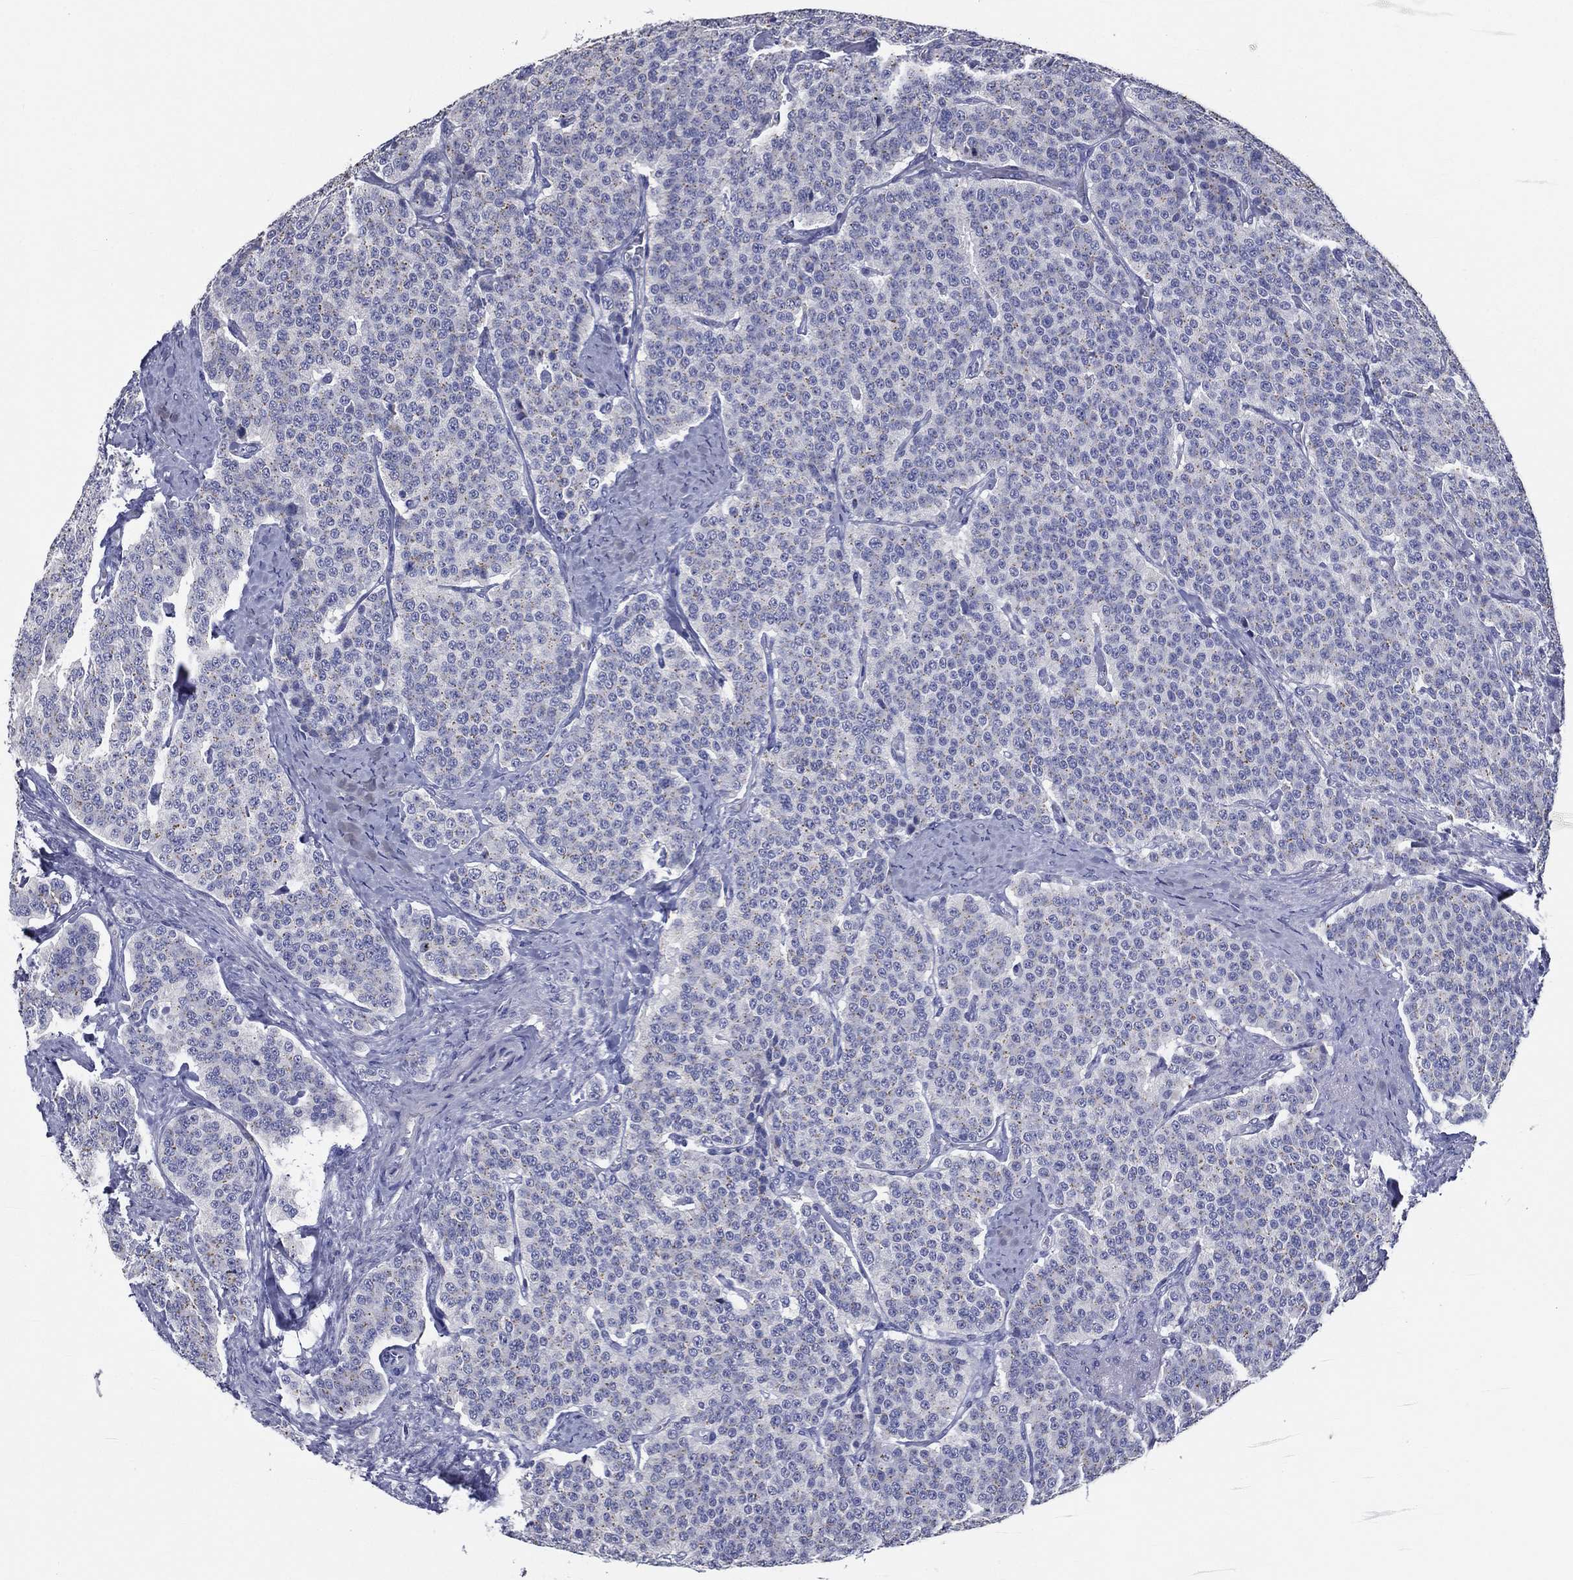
{"staining": {"intensity": "negative", "quantity": "none", "location": "none"}, "tissue": "carcinoid", "cell_type": "Tumor cells", "image_type": "cancer", "snomed": [{"axis": "morphology", "description": "Carcinoid, malignant, NOS"}, {"axis": "topography", "description": "Small intestine"}], "caption": "Immunohistochemistry (IHC) micrograph of malignant carcinoid stained for a protein (brown), which shows no expression in tumor cells.", "gene": "TFAP2A", "patient": {"sex": "female", "age": 58}}